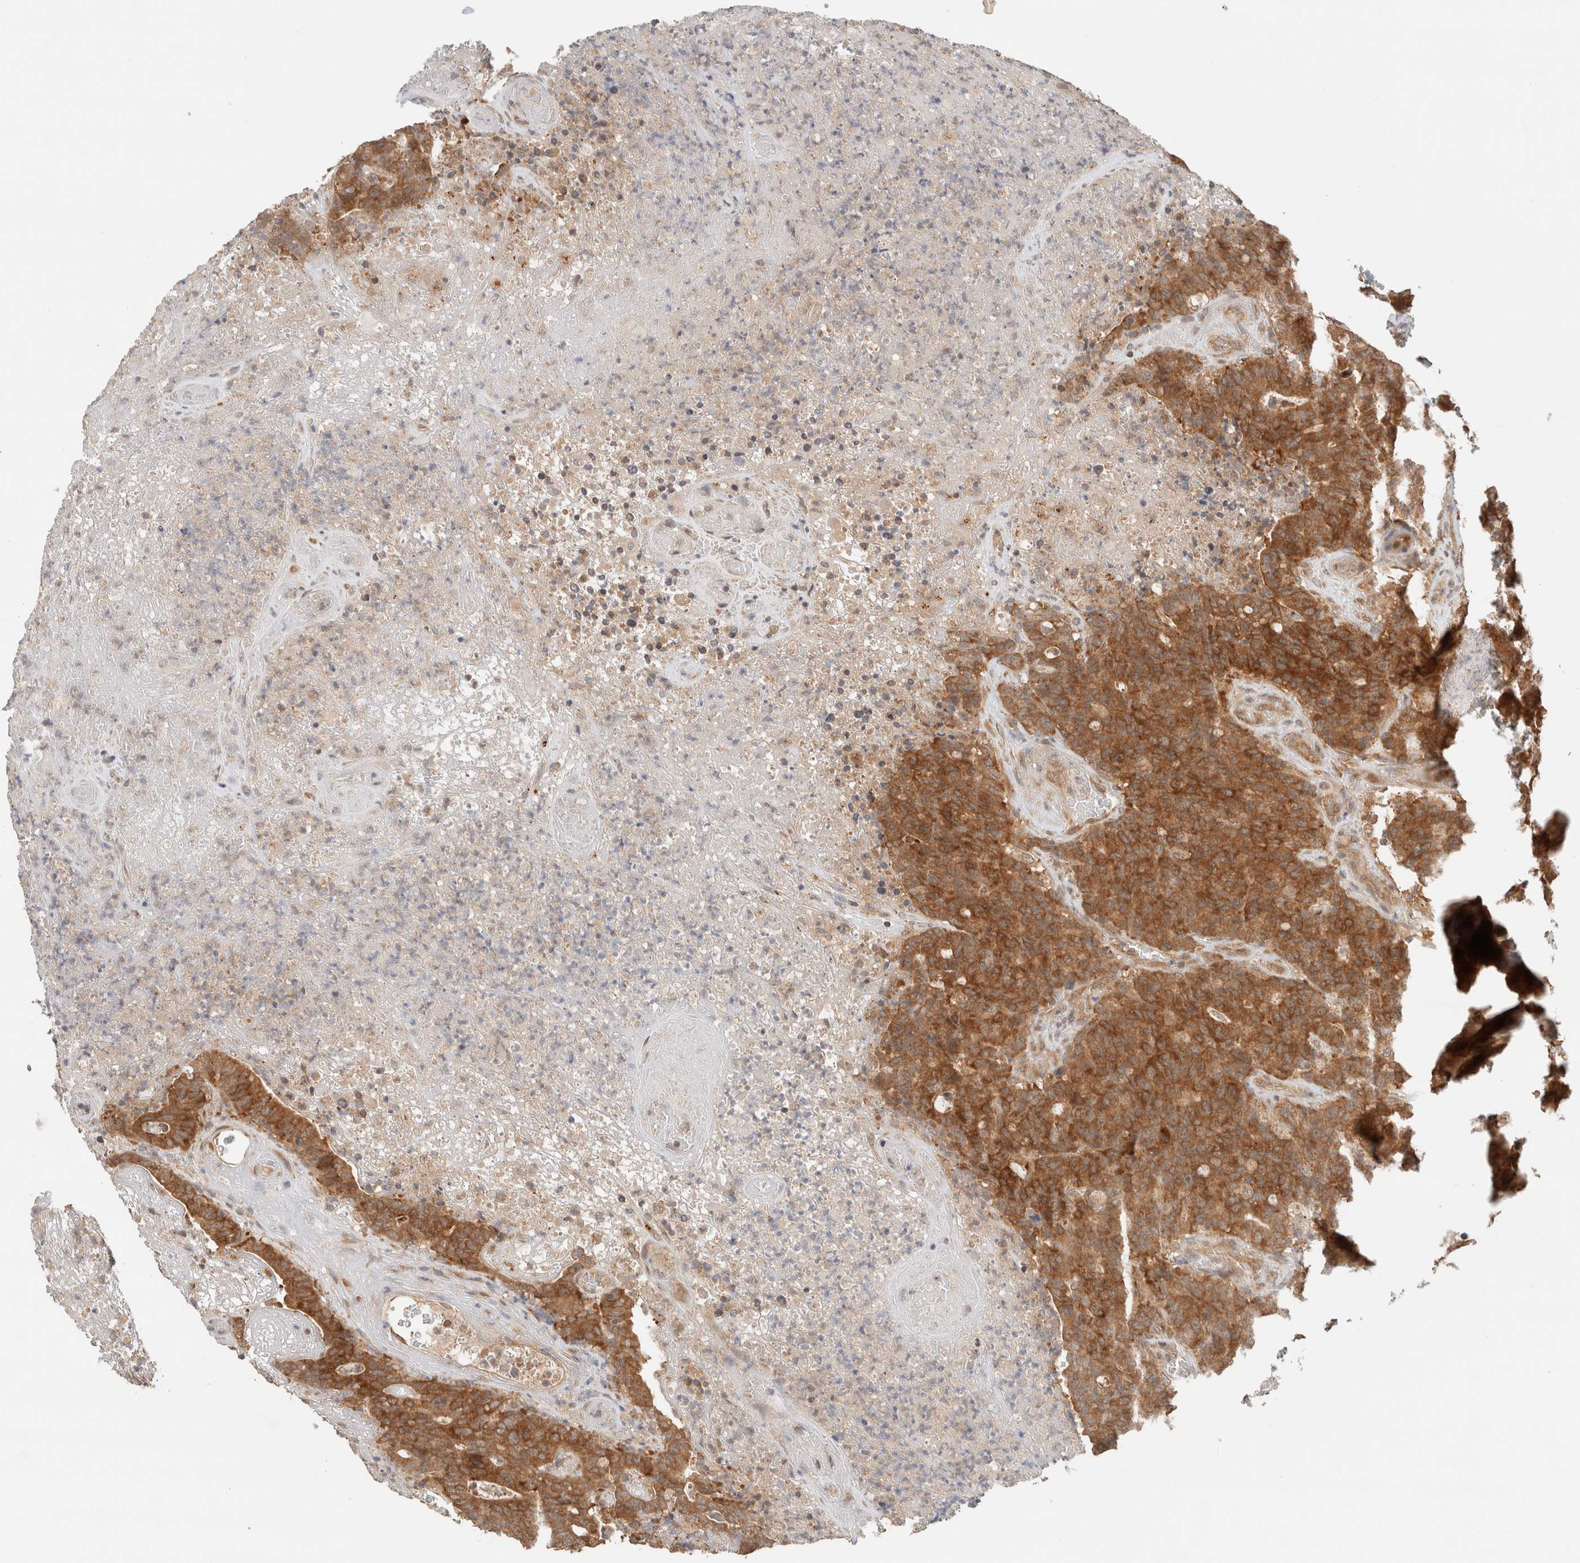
{"staining": {"intensity": "strong", "quantity": ">75%", "location": "cytoplasmic/membranous"}, "tissue": "colorectal cancer", "cell_type": "Tumor cells", "image_type": "cancer", "snomed": [{"axis": "morphology", "description": "Normal tissue, NOS"}, {"axis": "morphology", "description": "Adenocarcinoma, NOS"}, {"axis": "topography", "description": "Colon"}], "caption": "The micrograph demonstrates a brown stain indicating the presence of a protein in the cytoplasmic/membranous of tumor cells in colorectal adenocarcinoma. (Stains: DAB (3,3'-diaminobenzidine) in brown, nuclei in blue, Microscopy: brightfield microscopy at high magnification).", "gene": "ARFGEF2", "patient": {"sex": "female", "age": 75}}